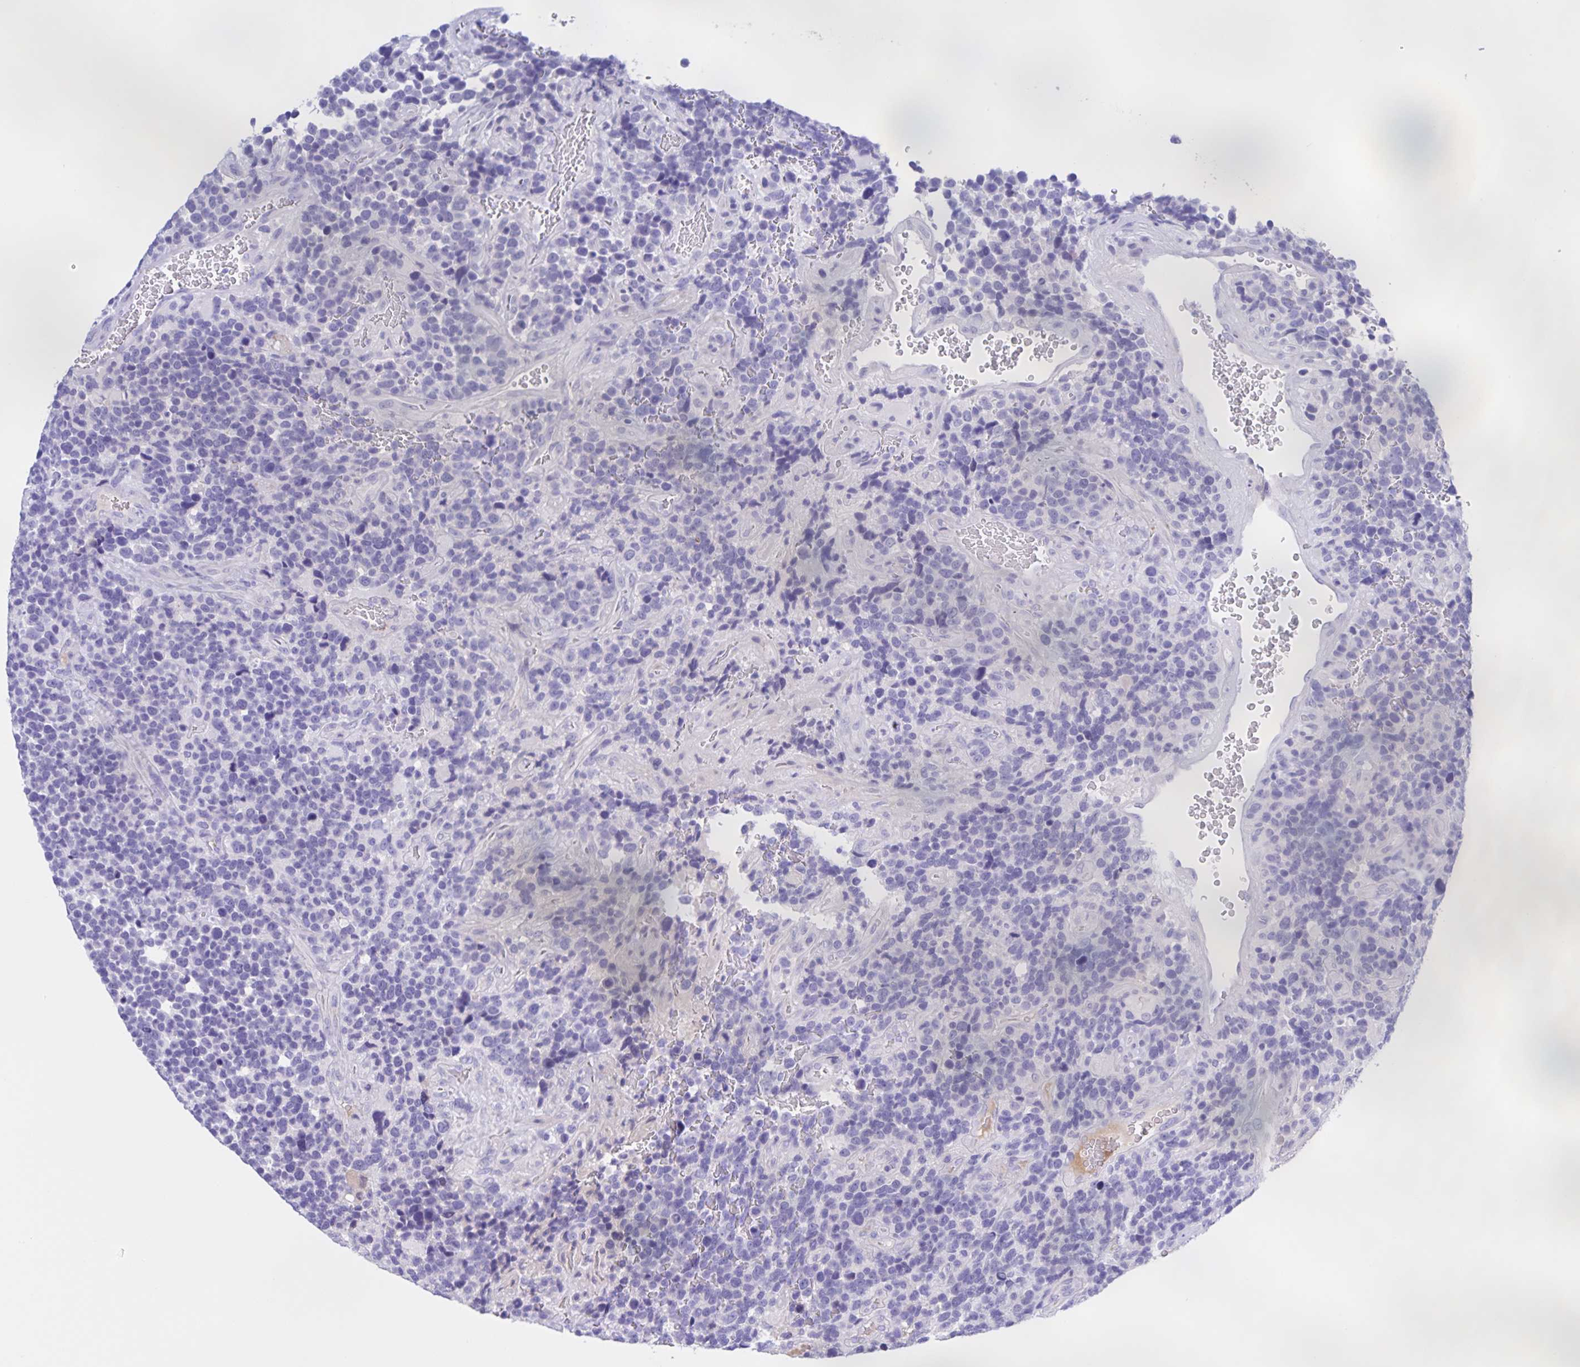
{"staining": {"intensity": "negative", "quantity": "none", "location": "none"}, "tissue": "glioma", "cell_type": "Tumor cells", "image_type": "cancer", "snomed": [{"axis": "morphology", "description": "Glioma, malignant, High grade"}, {"axis": "topography", "description": "Brain"}], "caption": "Immunohistochemistry (IHC) micrograph of neoplastic tissue: malignant glioma (high-grade) stained with DAB (3,3'-diaminobenzidine) displays no significant protein expression in tumor cells. (Brightfield microscopy of DAB IHC at high magnification).", "gene": "CATSPER4", "patient": {"sex": "male", "age": 33}}